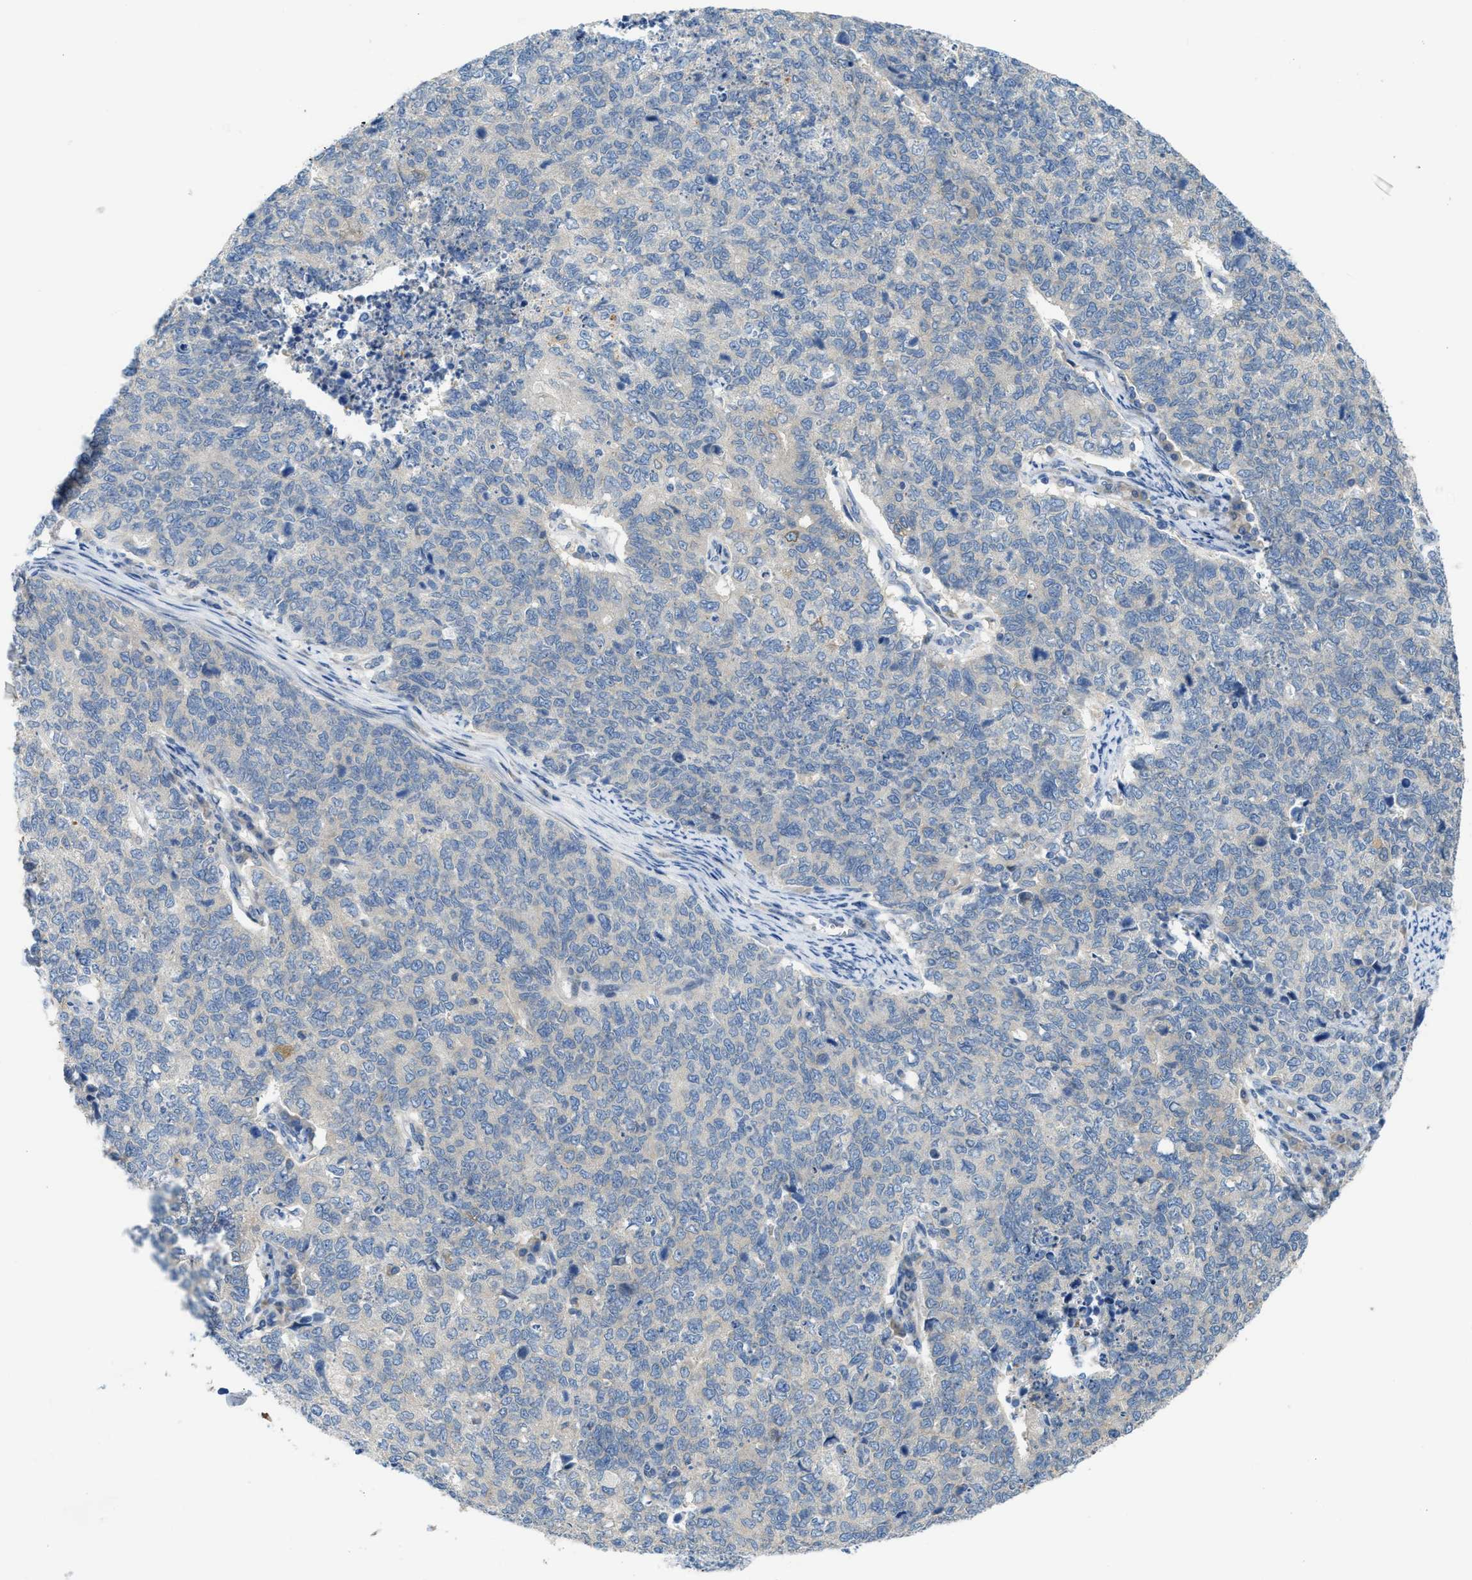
{"staining": {"intensity": "negative", "quantity": "none", "location": "none"}, "tissue": "cervical cancer", "cell_type": "Tumor cells", "image_type": "cancer", "snomed": [{"axis": "morphology", "description": "Squamous cell carcinoma, NOS"}, {"axis": "topography", "description": "Cervix"}], "caption": "Micrograph shows no protein positivity in tumor cells of cervical cancer tissue. (Brightfield microscopy of DAB immunohistochemistry (IHC) at high magnification).", "gene": "KLHDC10", "patient": {"sex": "female", "age": 63}}